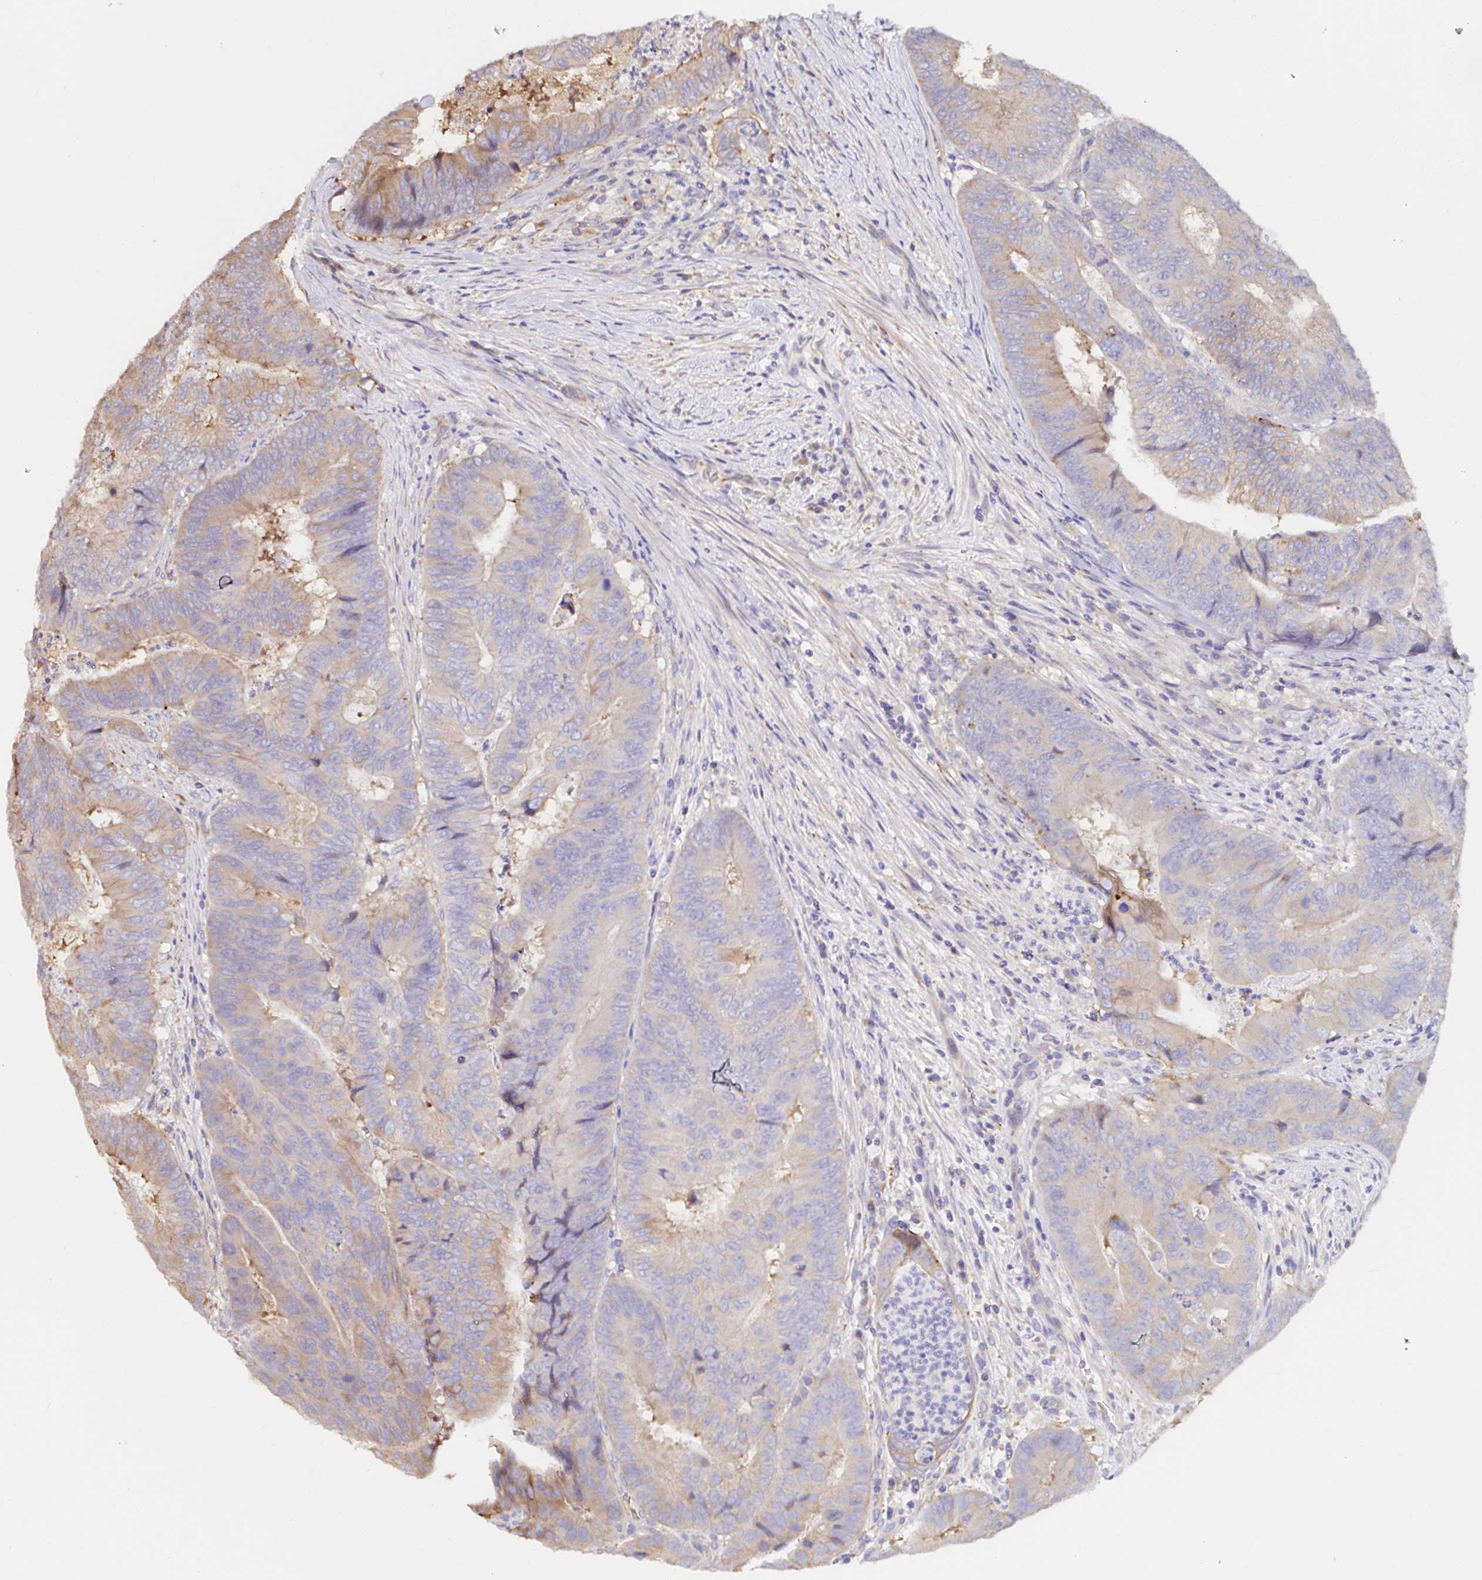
{"staining": {"intensity": "weak", "quantity": "25%-75%", "location": "cytoplasmic/membranous"}, "tissue": "colorectal cancer", "cell_type": "Tumor cells", "image_type": "cancer", "snomed": [{"axis": "morphology", "description": "Adenocarcinoma, NOS"}, {"axis": "topography", "description": "Colon"}], "caption": "A brown stain shows weak cytoplasmic/membranous expression of a protein in human colorectal cancer tumor cells.", "gene": "RSRP1", "patient": {"sex": "female", "age": 48}}